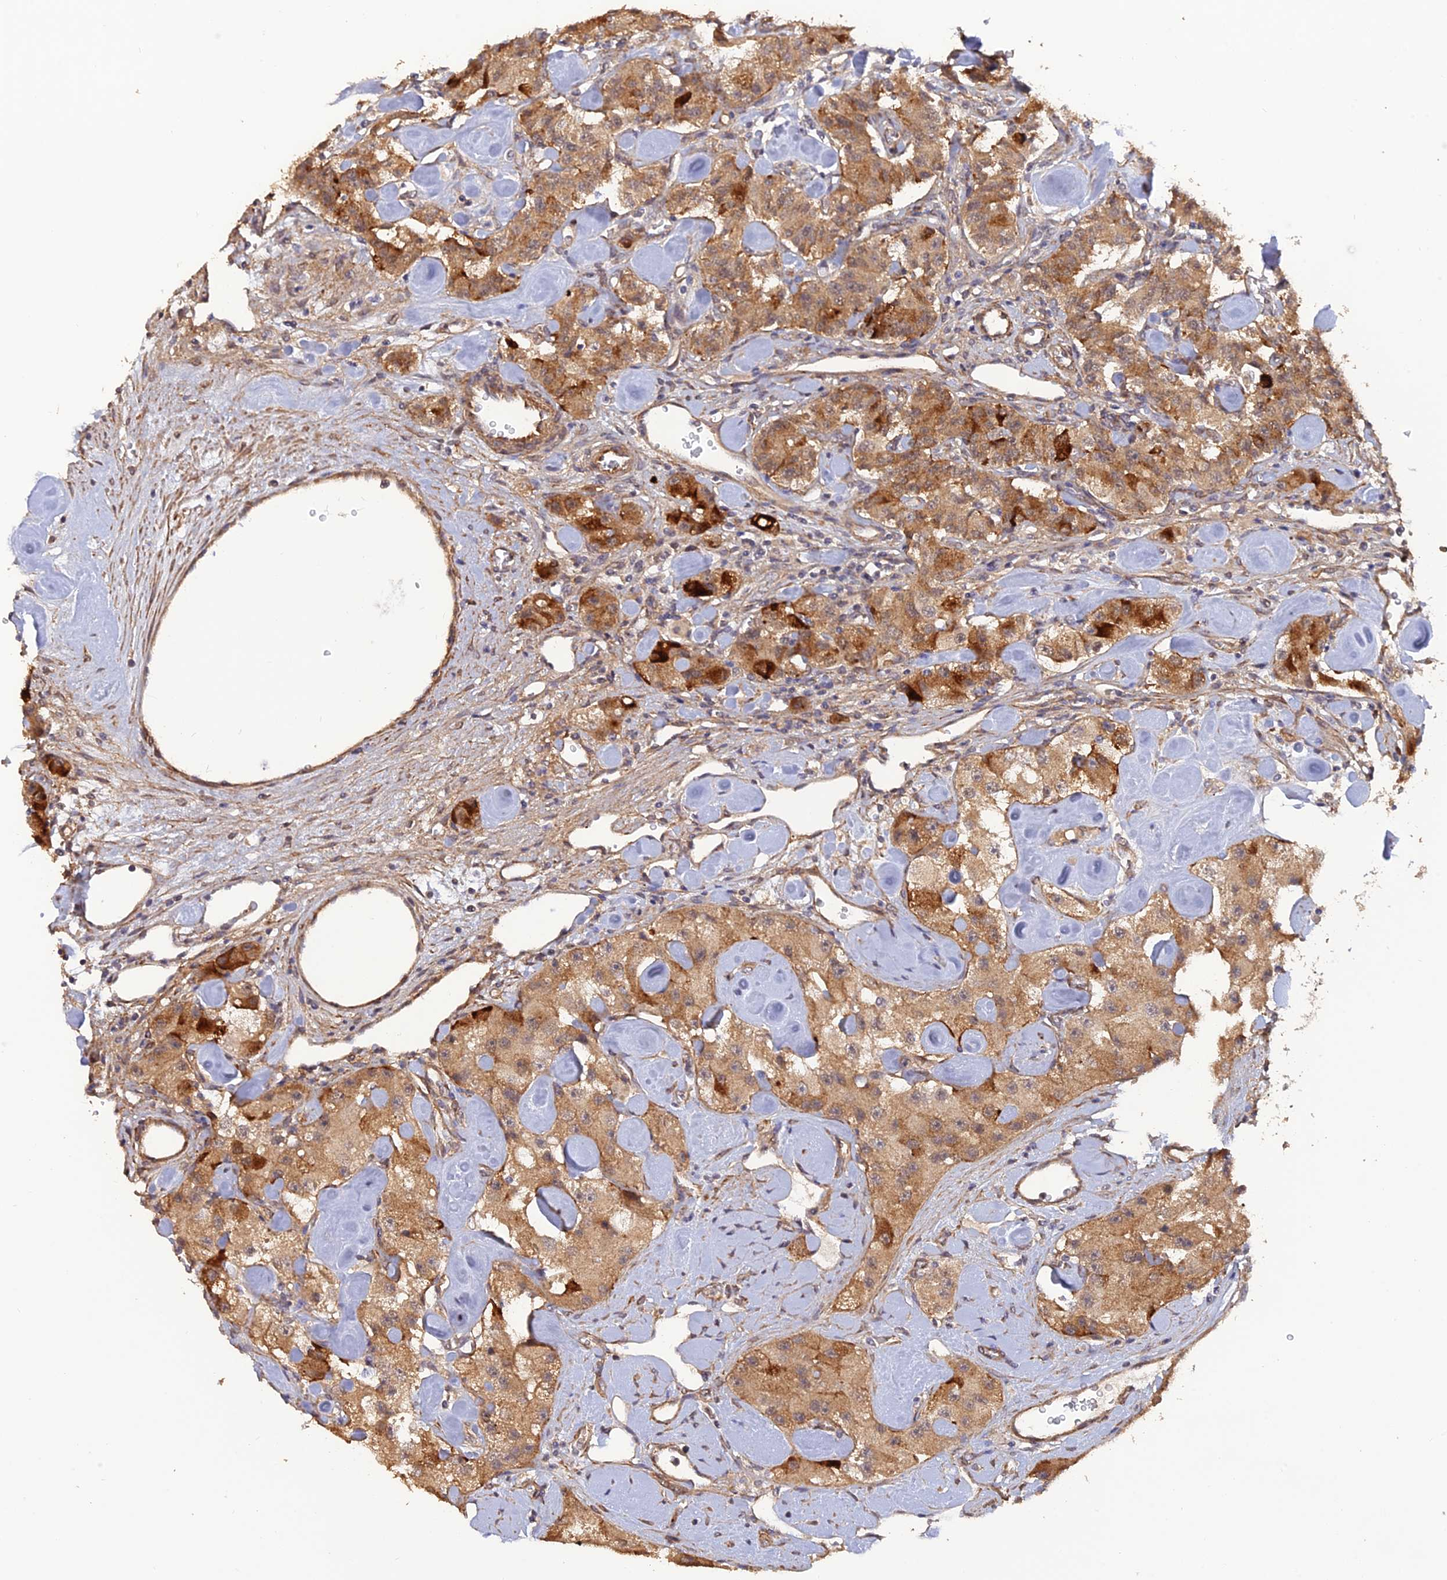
{"staining": {"intensity": "moderate", "quantity": ">75%", "location": "cytoplasmic/membranous"}, "tissue": "carcinoid", "cell_type": "Tumor cells", "image_type": "cancer", "snomed": [{"axis": "morphology", "description": "Carcinoid, malignant, NOS"}, {"axis": "topography", "description": "Pancreas"}], "caption": "A micrograph of carcinoid stained for a protein exhibits moderate cytoplasmic/membranous brown staining in tumor cells.", "gene": "PAGR1", "patient": {"sex": "male", "age": 41}}